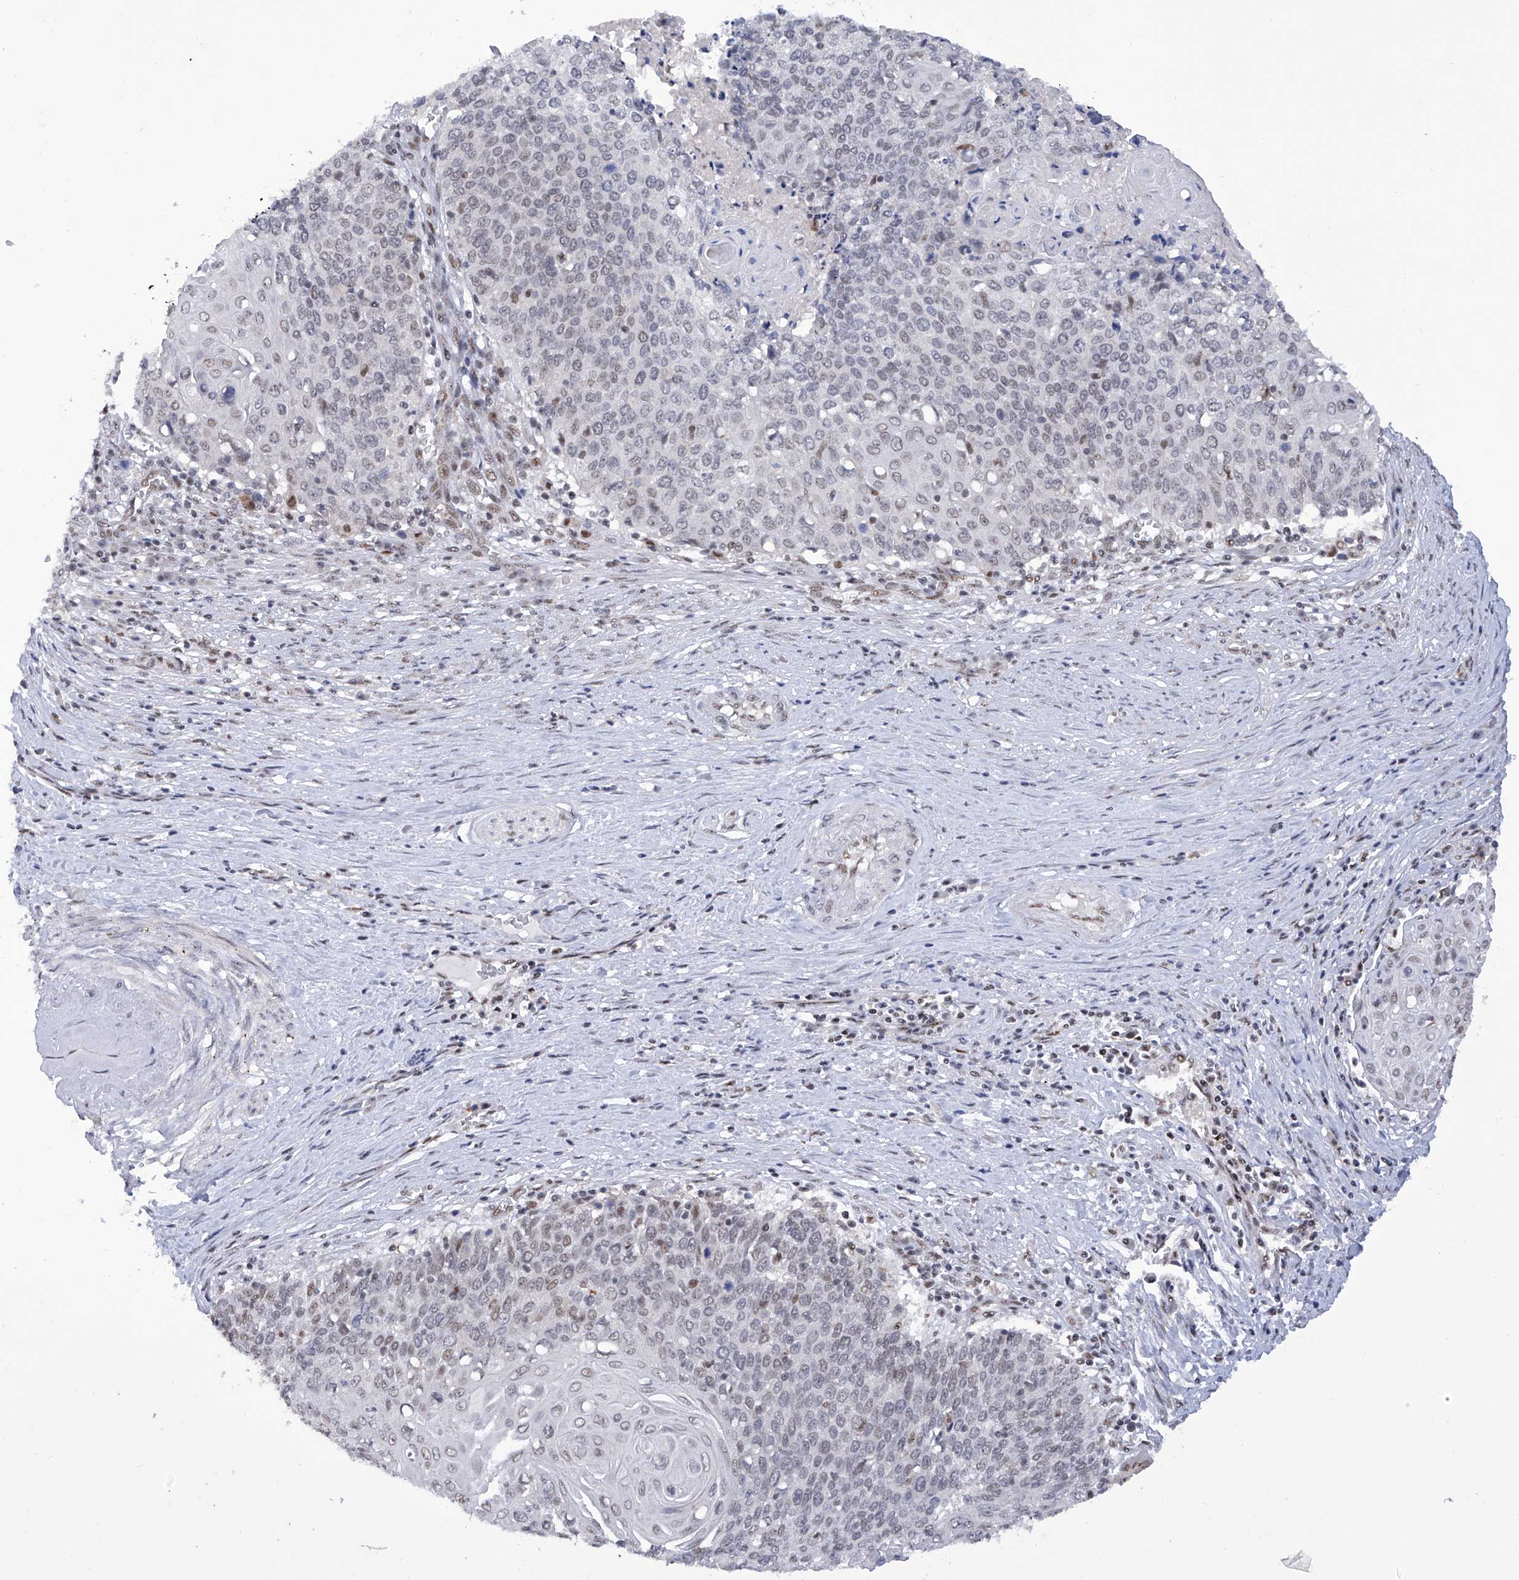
{"staining": {"intensity": "weak", "quantity": "25%-75%", "location": "nuclear"}, "tissue": "cervical cancer", "cell_type": "Tumor cells", "image_type": "cancer", "snomed": [{"axis": "morphology", "description": "Squamous cell carcinoma, NOS"}, {"axis": "topography", "description": "Cervix"}], "caption": "High-magnification brightfield microscopy of cervical cancer stained with DAB (3,3'-diaminobenzidine) (brown) and counterstained with hematoxylin (blue). tumor cells exhibit weak nuclear expression is identified in approximately25%-75% of cells. (Brightfield microscopy of DAB IHC at high magnification).", "gene": "RAD54L", "patient": {"sex": "female", "age": 39}}